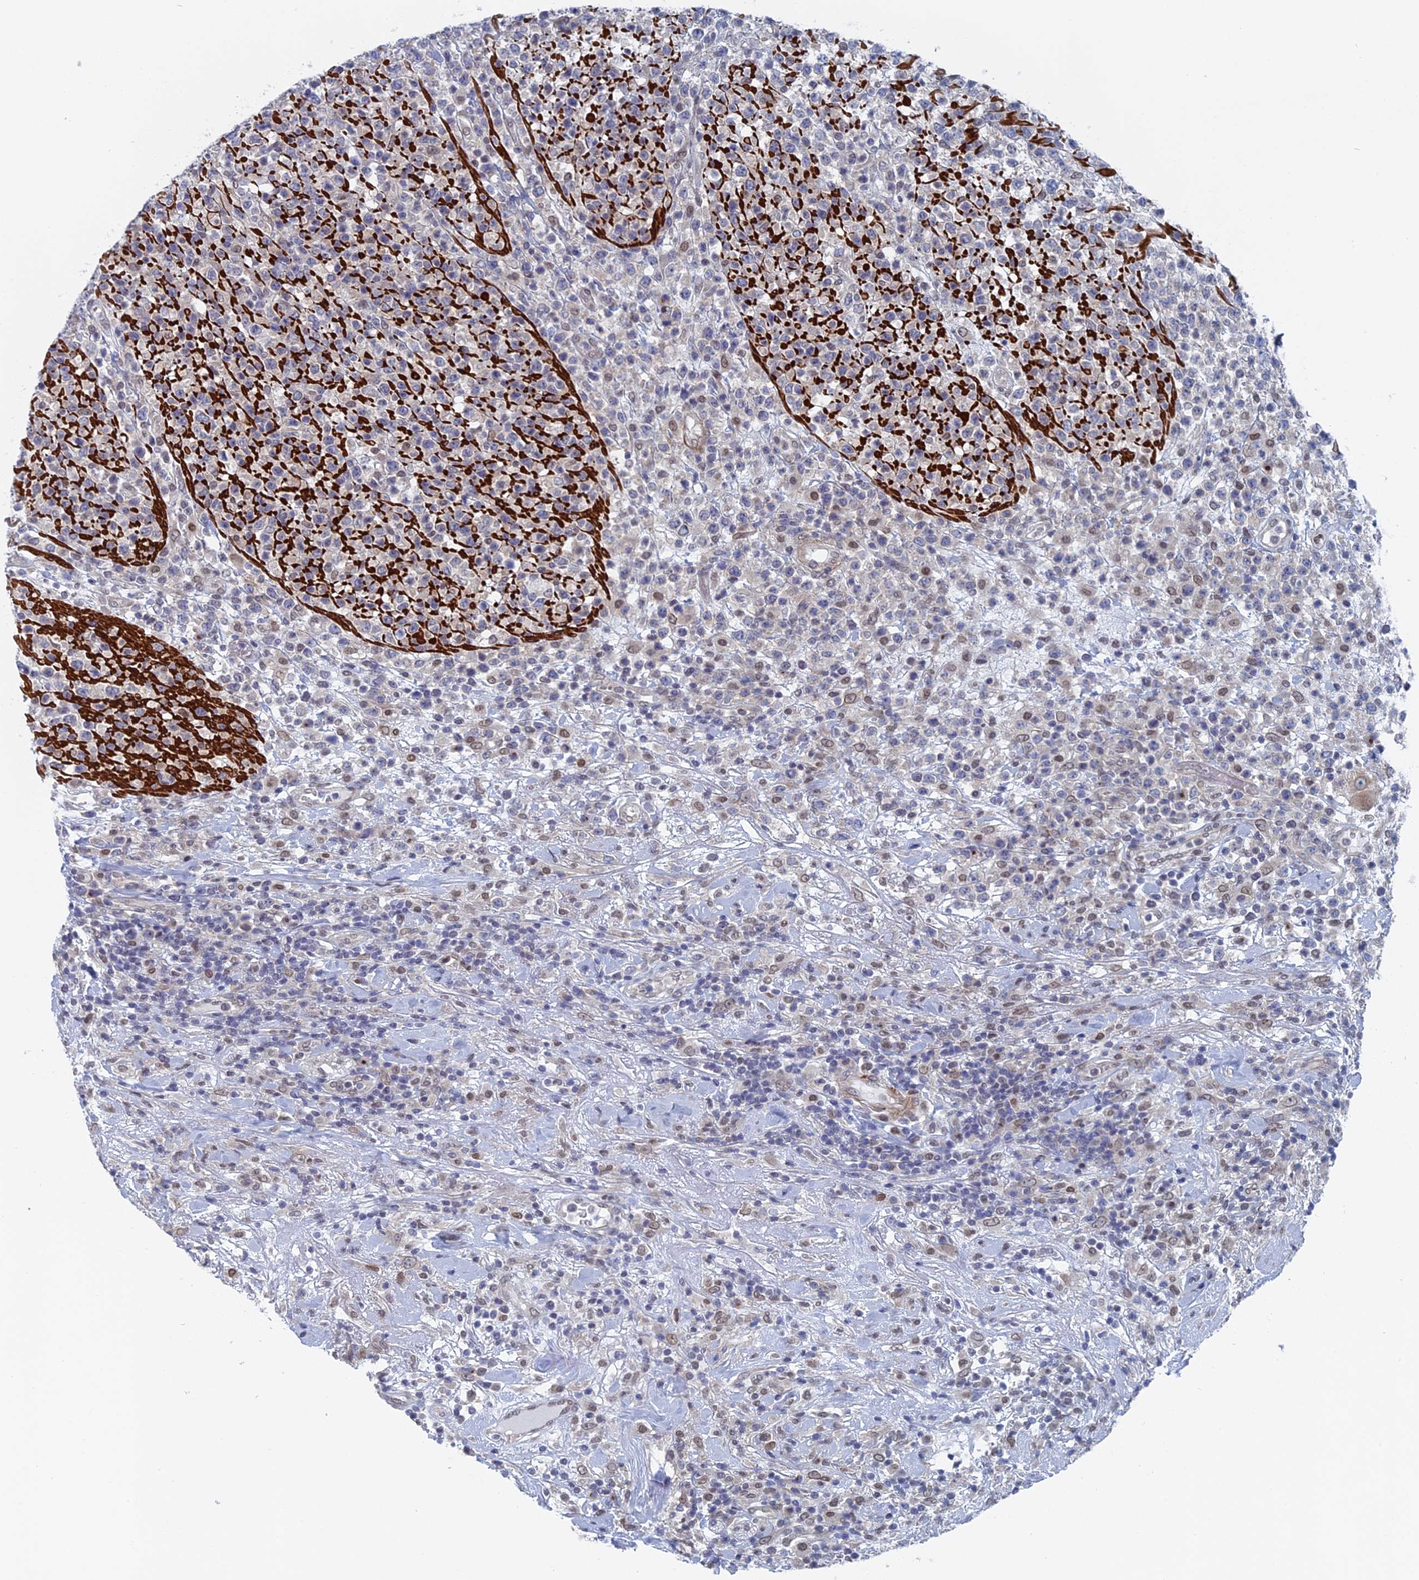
{"staining": {"intensity": "weak", "quantity": "<25%", "location": "nuclear"}, "tissue": "lymphoma", "cell_type": "Tumor cells", "image_type": "cancer", "snomed": [{"axis": "morphology", "description": "Malignant lymphoma, non-Hodgkin's type, High grade"}, {"axis": "topography", "description": "Colon"}], "caption": "Photomicrograph shows no significant protein positivity in tumor cells of lymphoma.", "gene": "MTRF1", "patient": {"sex": "female", "age": 53}}